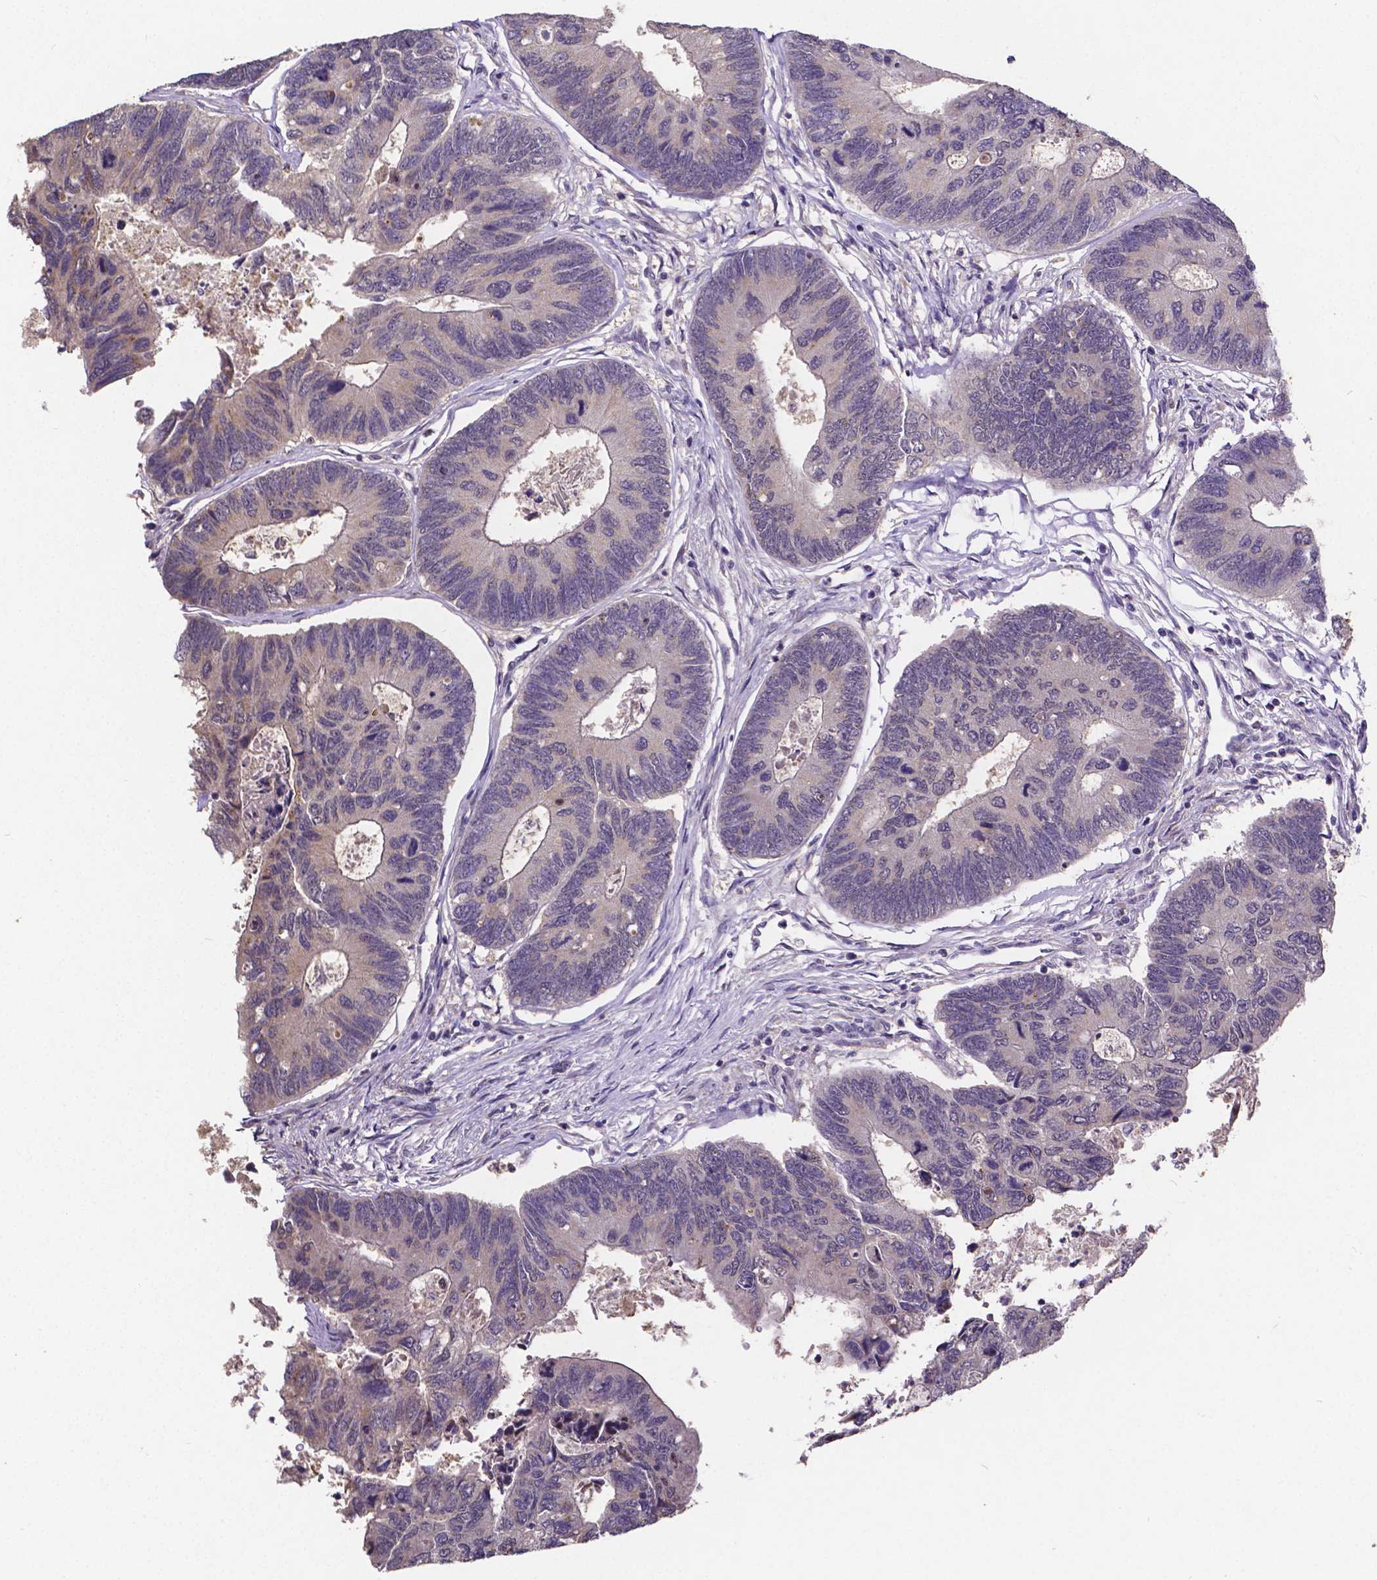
{"staining": {"intensity": "negative", "quantity": "none", "location": "none"}, "tissue": "colorectal cancer", "cell_type": "Tumor cells", "image_type": "cancer", "snomed": [{"axis": "morphology", "description": "Adenocarcinoma, NOS"}, {"axis": "topography", "description": "Colon"}], "caption": "This is an immunohistochemistry (IHC) image of human colorectal cancer (adenocarcinoma). There is no staining in tumor cells.", "gene": "CTNNA2", "patient": {"sex": "female", "age": 67}}